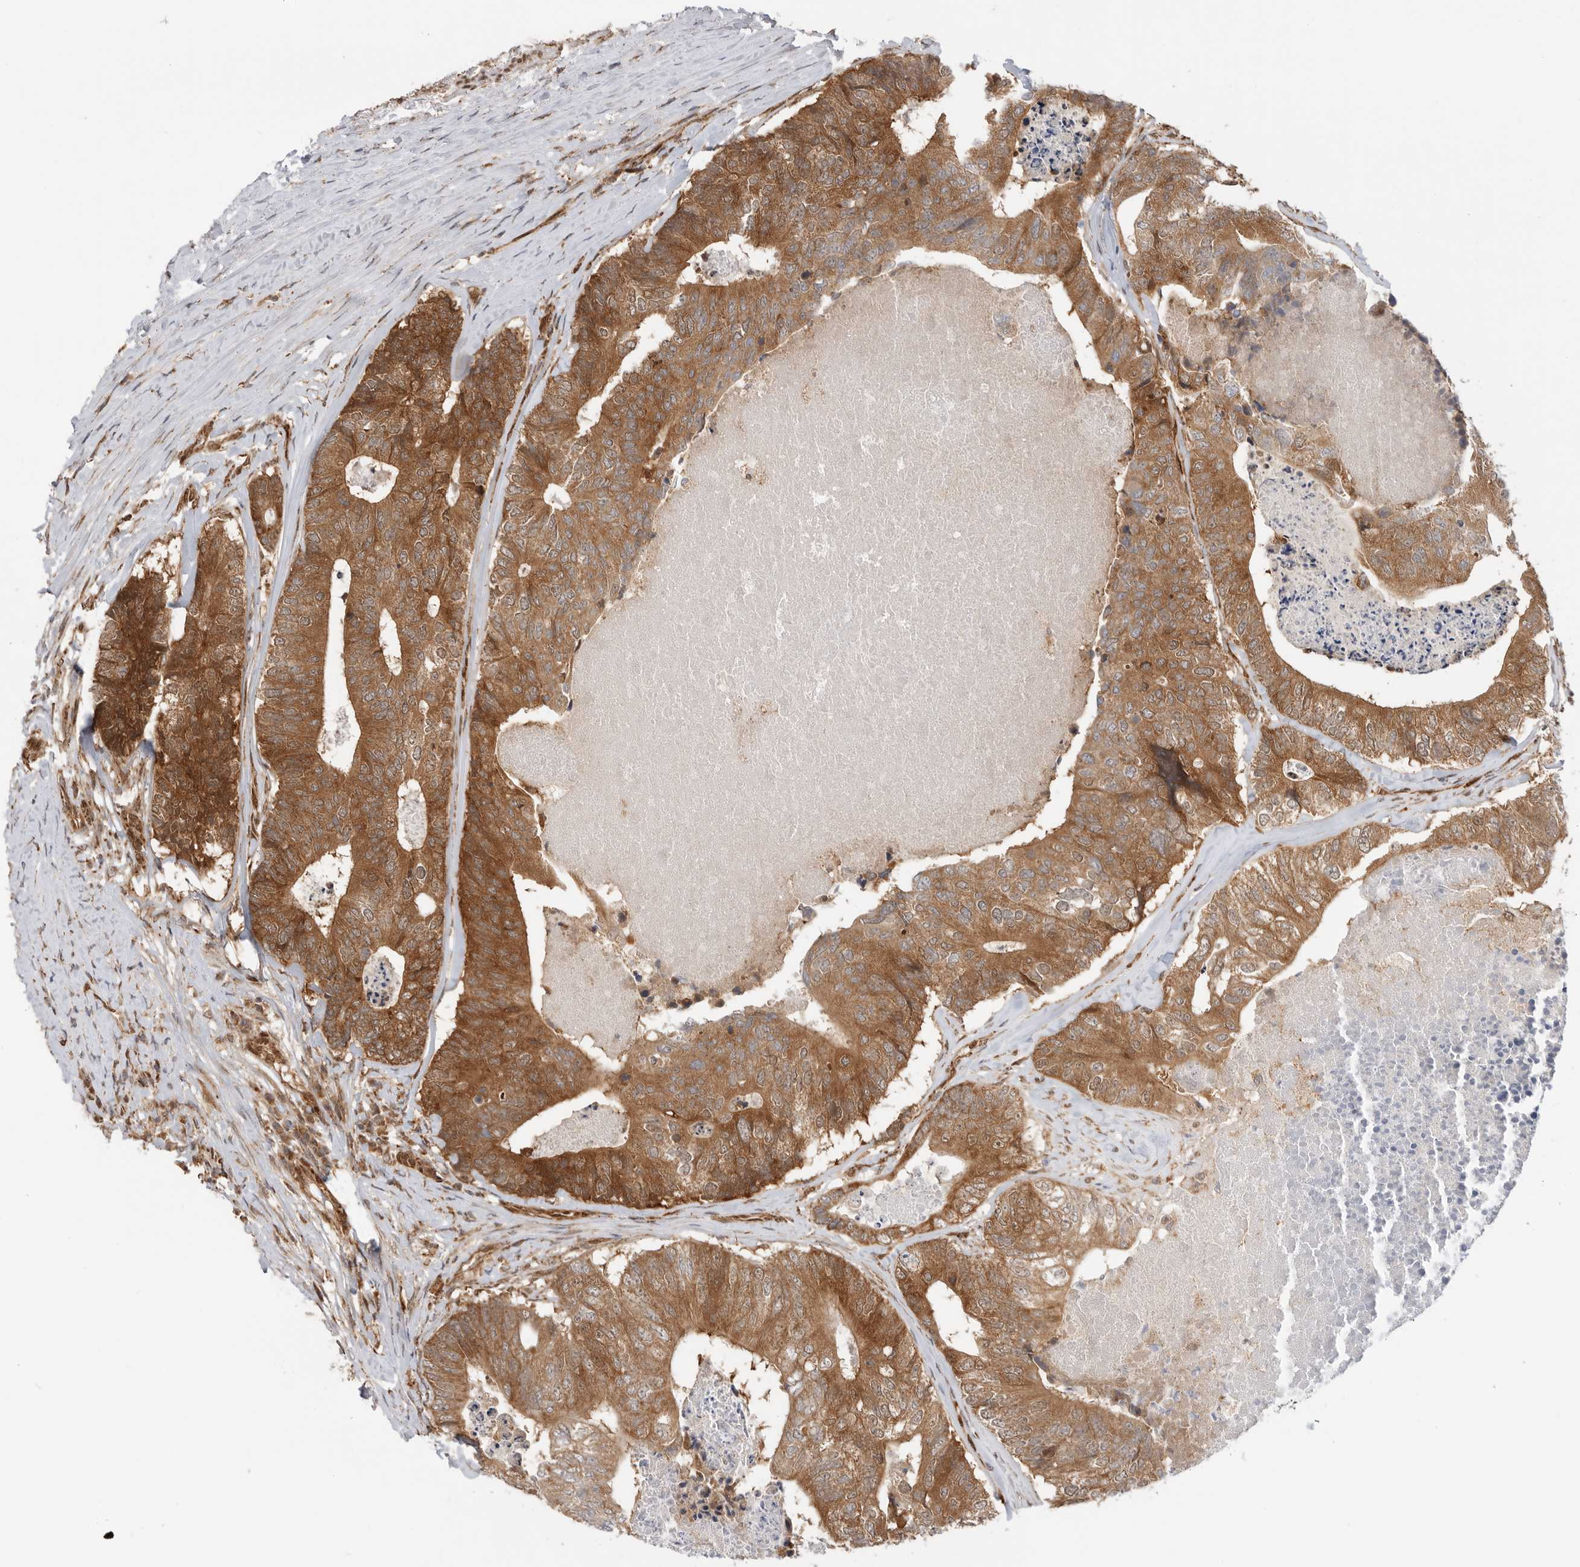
{"staining": {"intensity": "moderate", "quantity": ">75%", "location": "cytoplasmic/membranous"}, "tissue": "colorectal cancer", "cell_type": "Tumor cells", "image_type": "cancer", "snomed": [{"axis": "morphology", "description": "Adenocarcinoma, NOS"}, {"axis": "topography", "description": "Colon"}], "caption": "A medium amount of moderate cytoplasmic/membranous positivity is identified in approximately >75% of tumor cells in colorectal adenocarcinoma tissue. The protein of interest is stained brown, and the nuclei are stained in blue (DAB IHC with brightfield microscopy, high magnification).", "gene": "DCAF8", "patient": {"sex": "female", "age": 67}}